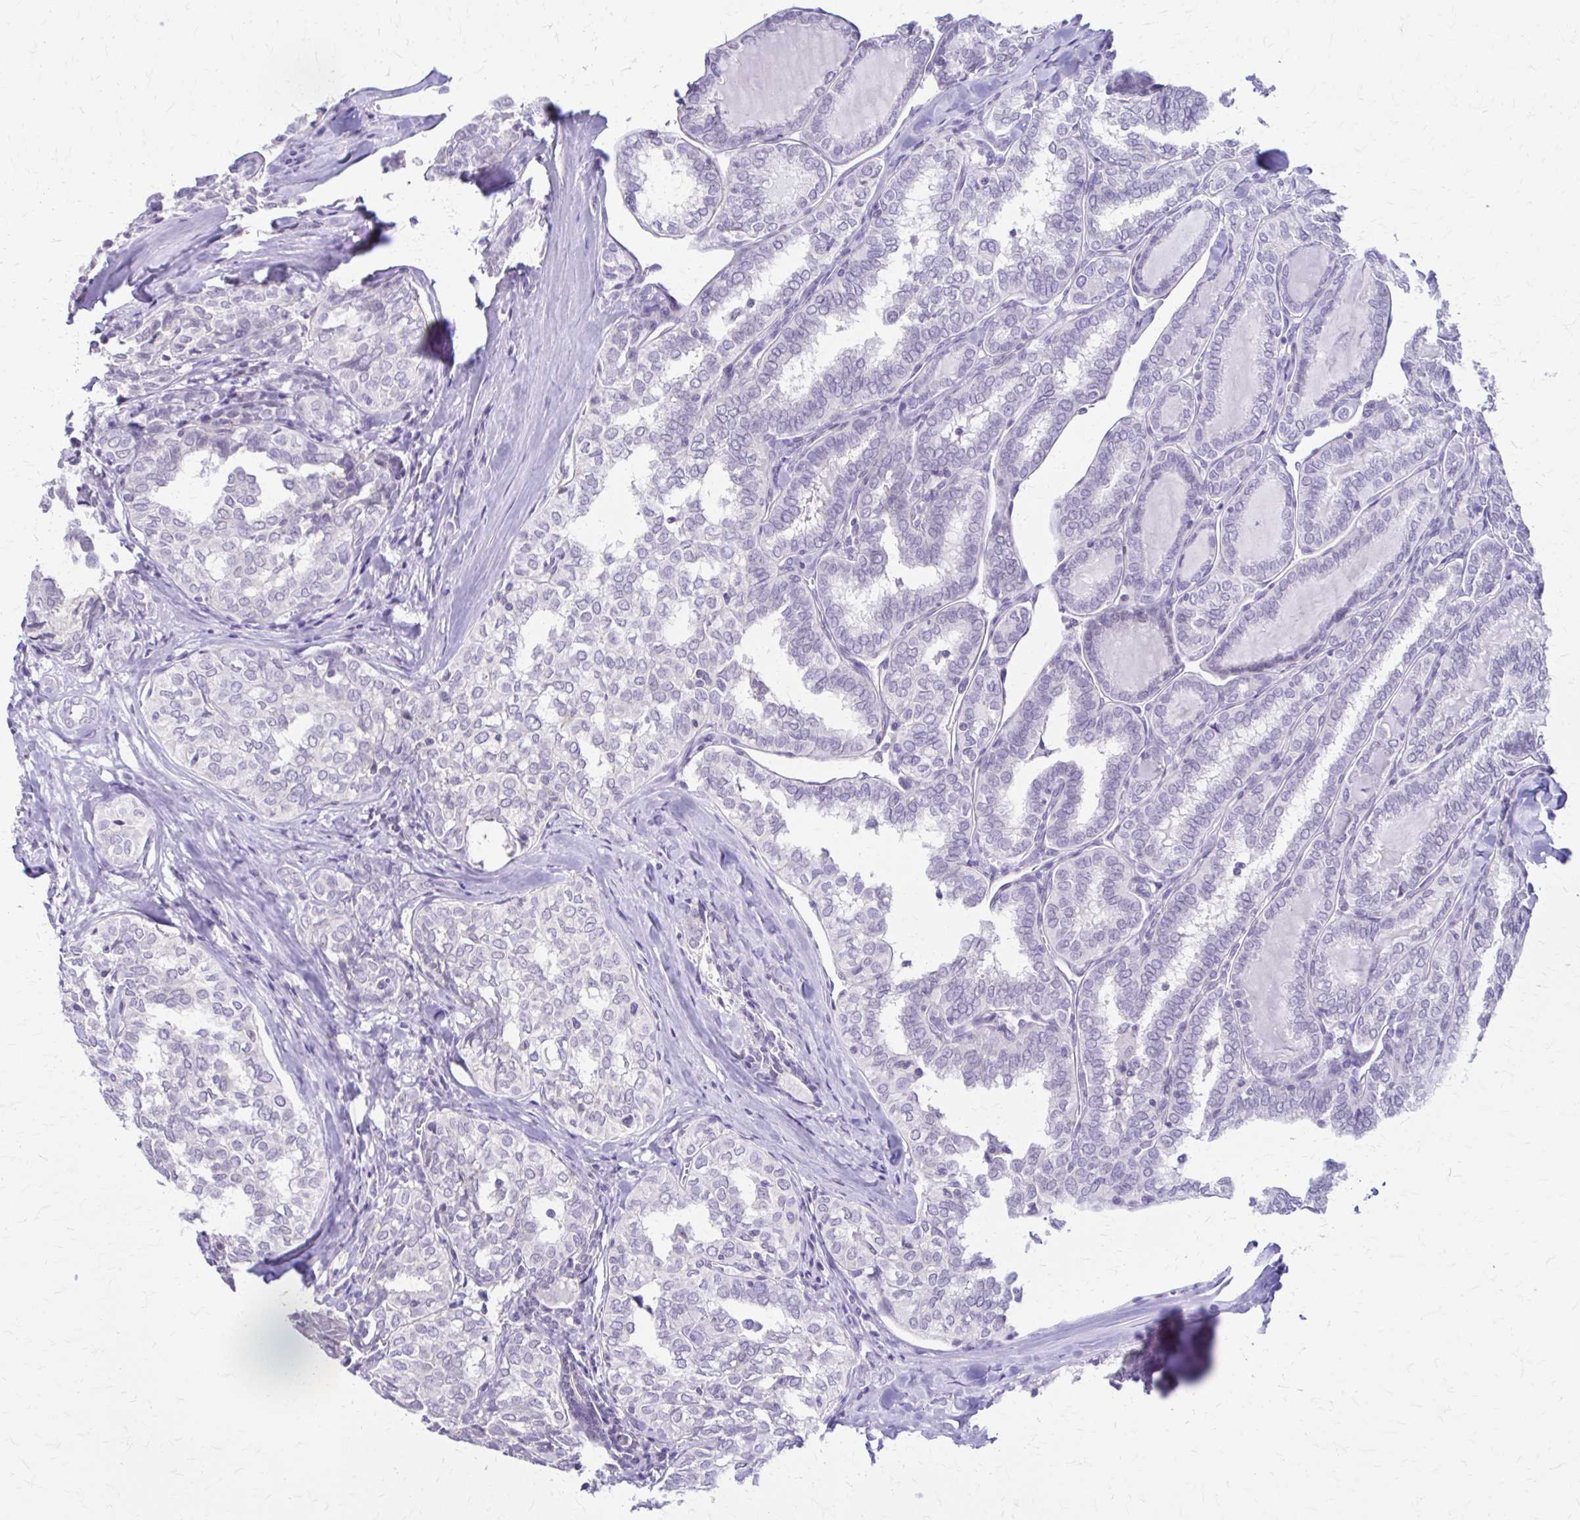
{"staining": {"intensity": "negative", "quantity": "none", "location": "none"}, "tissue": "thyroid cancer", "cell_type": "Tumor cells", "image_type": "cancer", "snomed": [{"axis": "morphology", "description": "Papillary adenocarcinoma, NOS"}, {"axis": "topography", "description": "Thyroid gland"}], "caption": "This is an immunohistochemistry (IHC) micrograph of human papillary adenocarcinoma (thyroid). There is no positivity in tumor cells.", "gene": "PIK3AP1", "patient": {"sex": "female", "age": 30}}